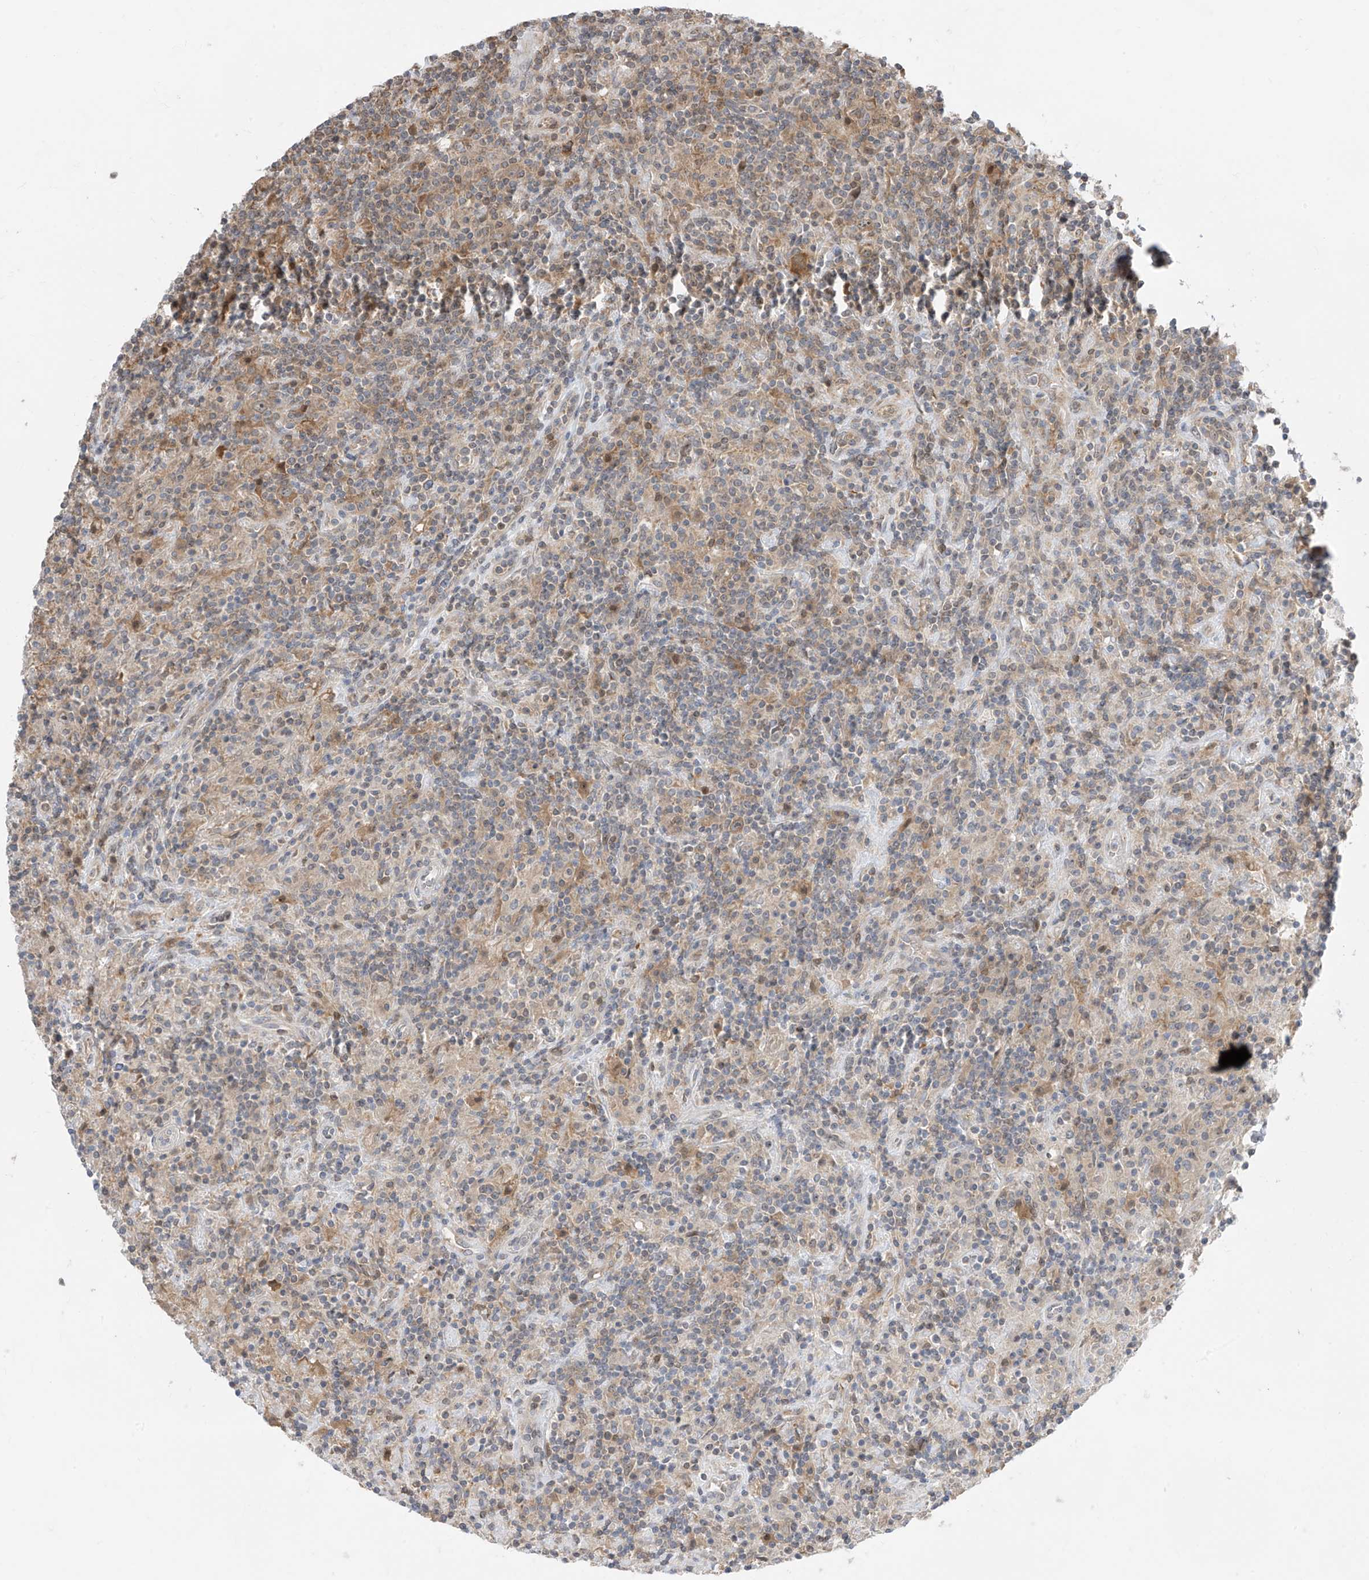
{"staining": {"intensity": "moderate", "quantity": "25%-75%", "location": "cytoplasmic/membranous,nuclear"}, "tissue": "lymphoma", "cell_type": "Tumor cells", "image_type": "cancer", "snomed": [{"axis": "morphology", "description": "Hodgkin's disease, NOS"}, {"axis": "topography", "description": "Lymph node"}], "caption": "A micrograph of human lymphoma stained for a protein exhibits moderate cytoplasmic/membranous and nuclear brown staining in tumor cells.", "gene": "TTC38", "patient": {"sex": "male", "age": 70}}